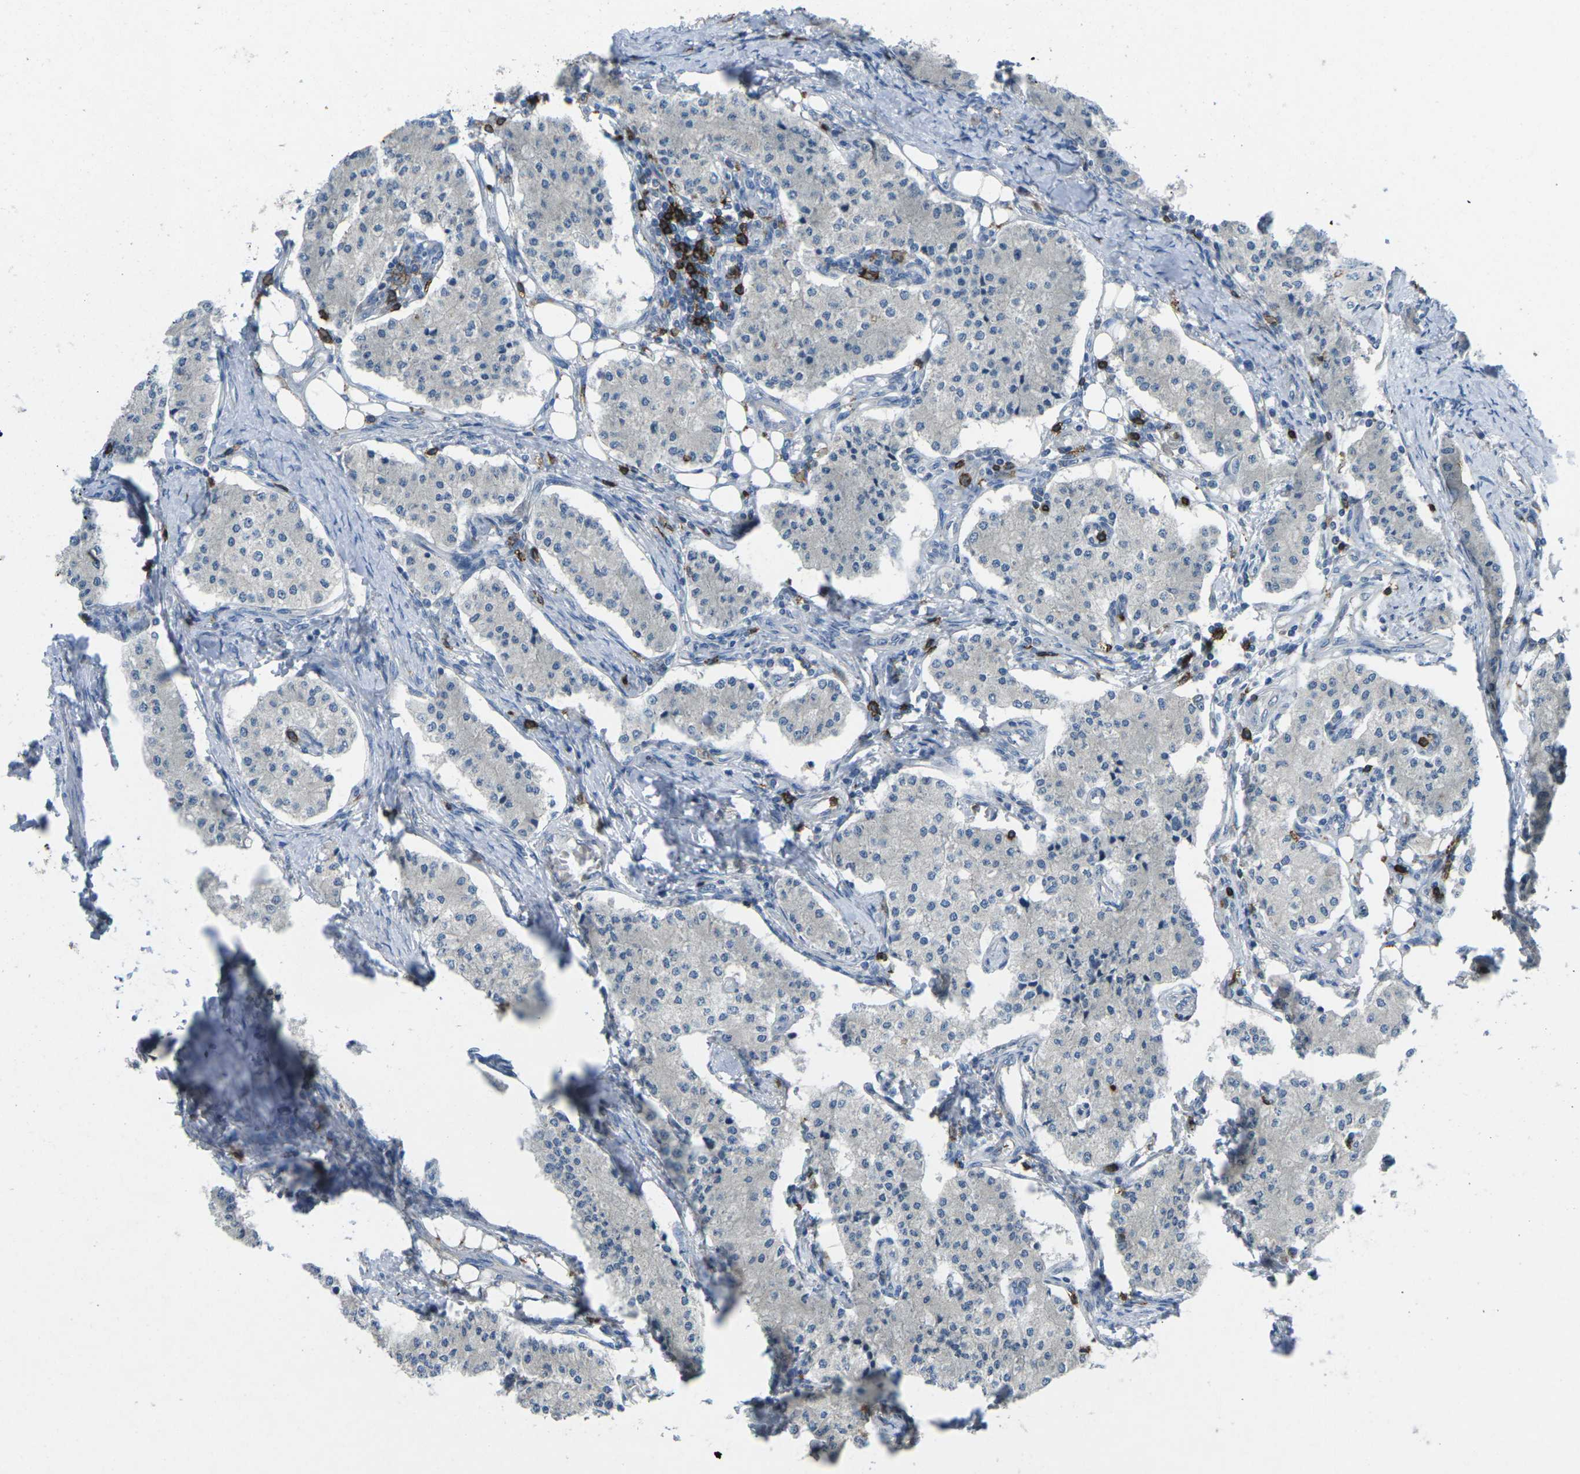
{"staining": {"intensity": "negative", "quantity": "none", "location": "none"}, "tissue": "carcinoid", "cell_type": "Tumor cells", "image_type": "cancer", "snomed": [{"axis": "morphology", "description": "Carcinoid, malignant, NOS"}, {"axis": "topography", "description": "Colon"}], "caption": "DAB (3,3'-diaminobenzidine) immunohistochemical staining of carcinoid (malignant) displays no significant expression in tumor cells.", "gene": "CD19", "patient": {"sex": "female", "age": 52}}